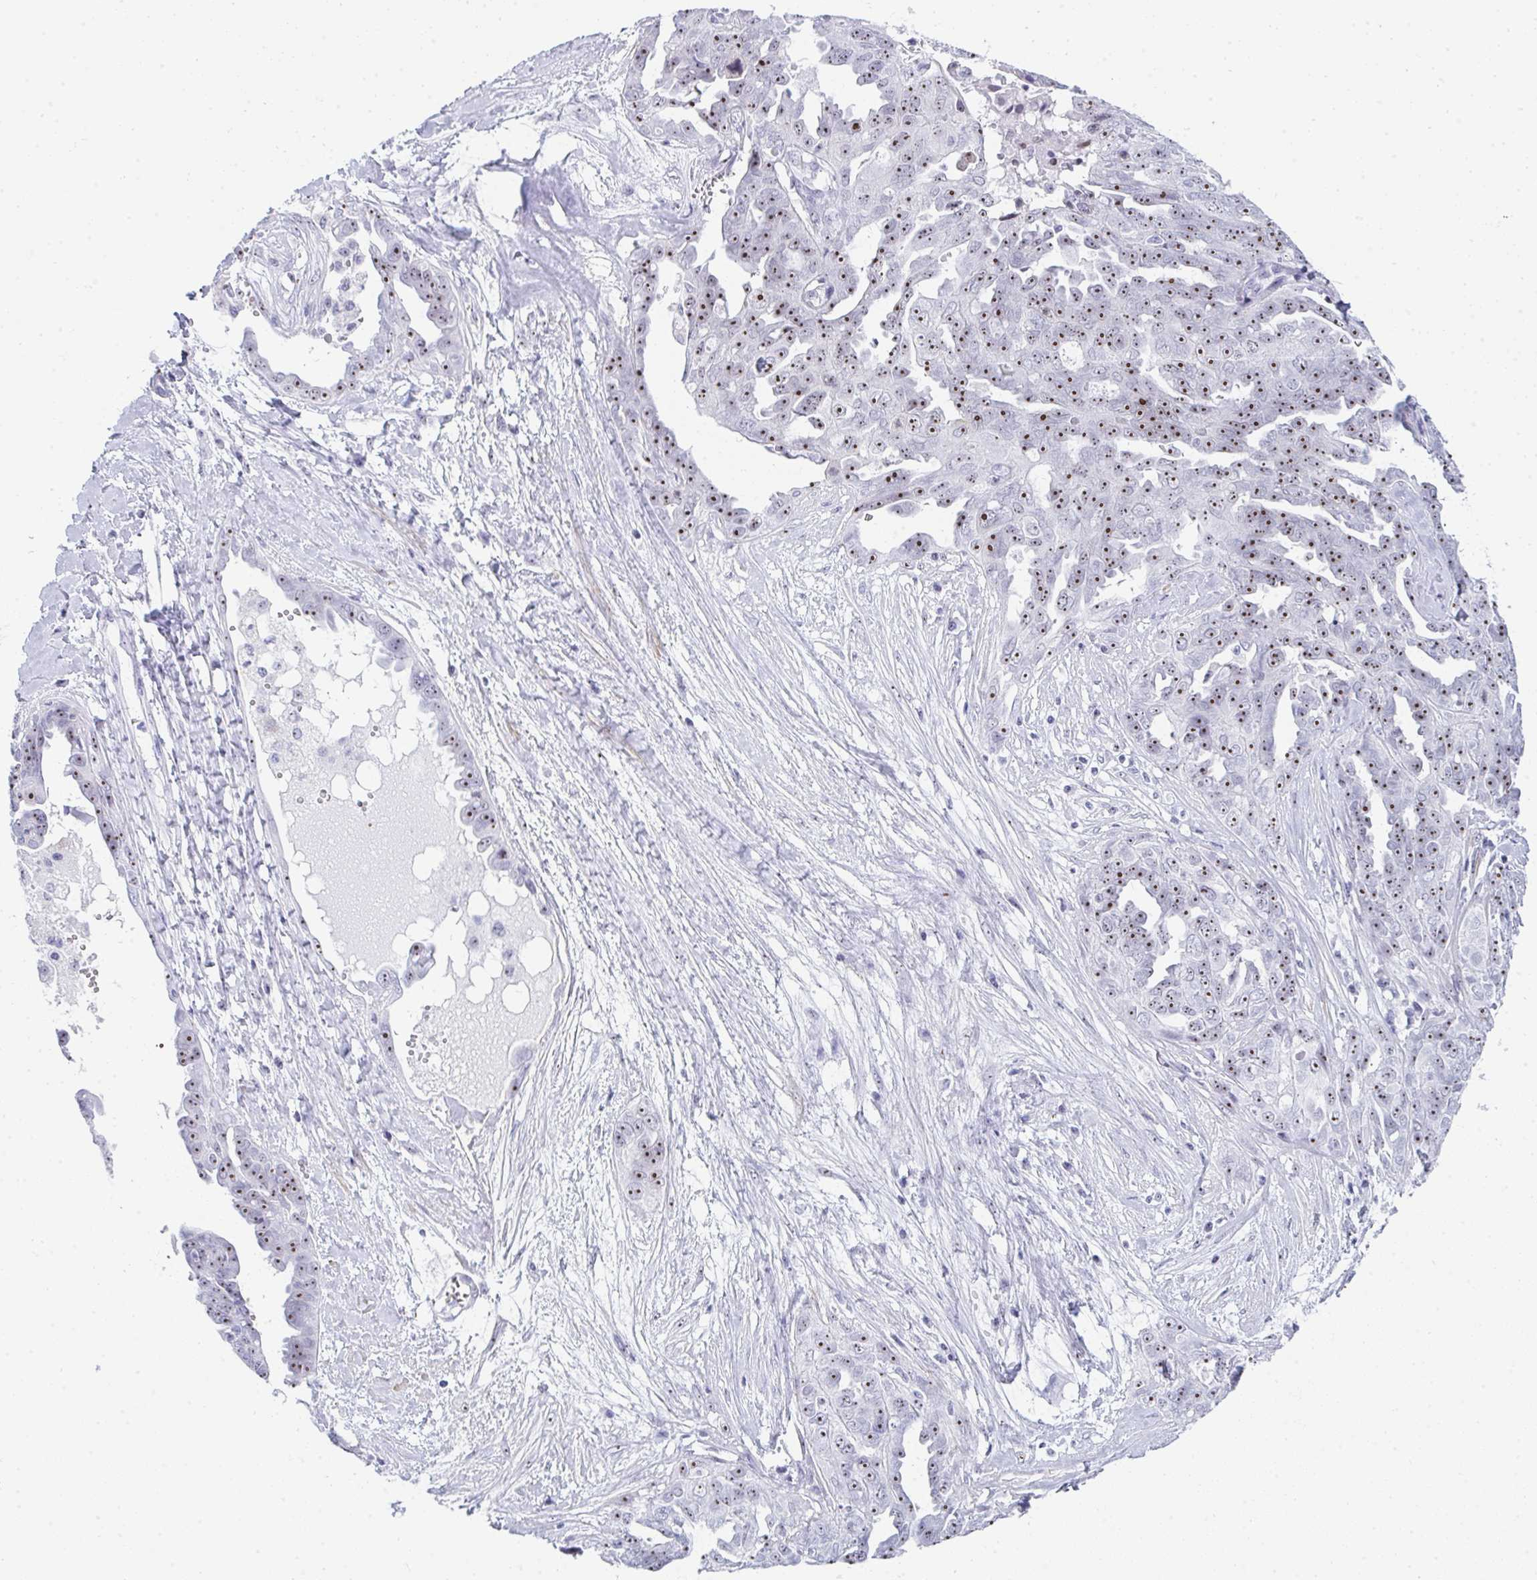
{"staining": {"intensity": "moderate", "quantity": ">75%", "location": "nuclear"}, "tissue": "ovarian cancer", "cell_type": "Tumor cells", "image_type": "cancer", "snomed": [{"axis": "morphology", "description": "Carcinoma, endometroid"}, {"axis": "topography", "description": "Ovary"}], "caption": "Immunohistochemistry (IHC) image of neoplastic tissue: endometroid carcinoma (ovarian) stained using immunohistochemistry demonstrates medium levels of moderate protein expression localized specifically in the nuclear of tumor cells, appearing as a nuclear brown color.", "gene": "NOP10", "patient": {"sex": "female", "age": 70}}